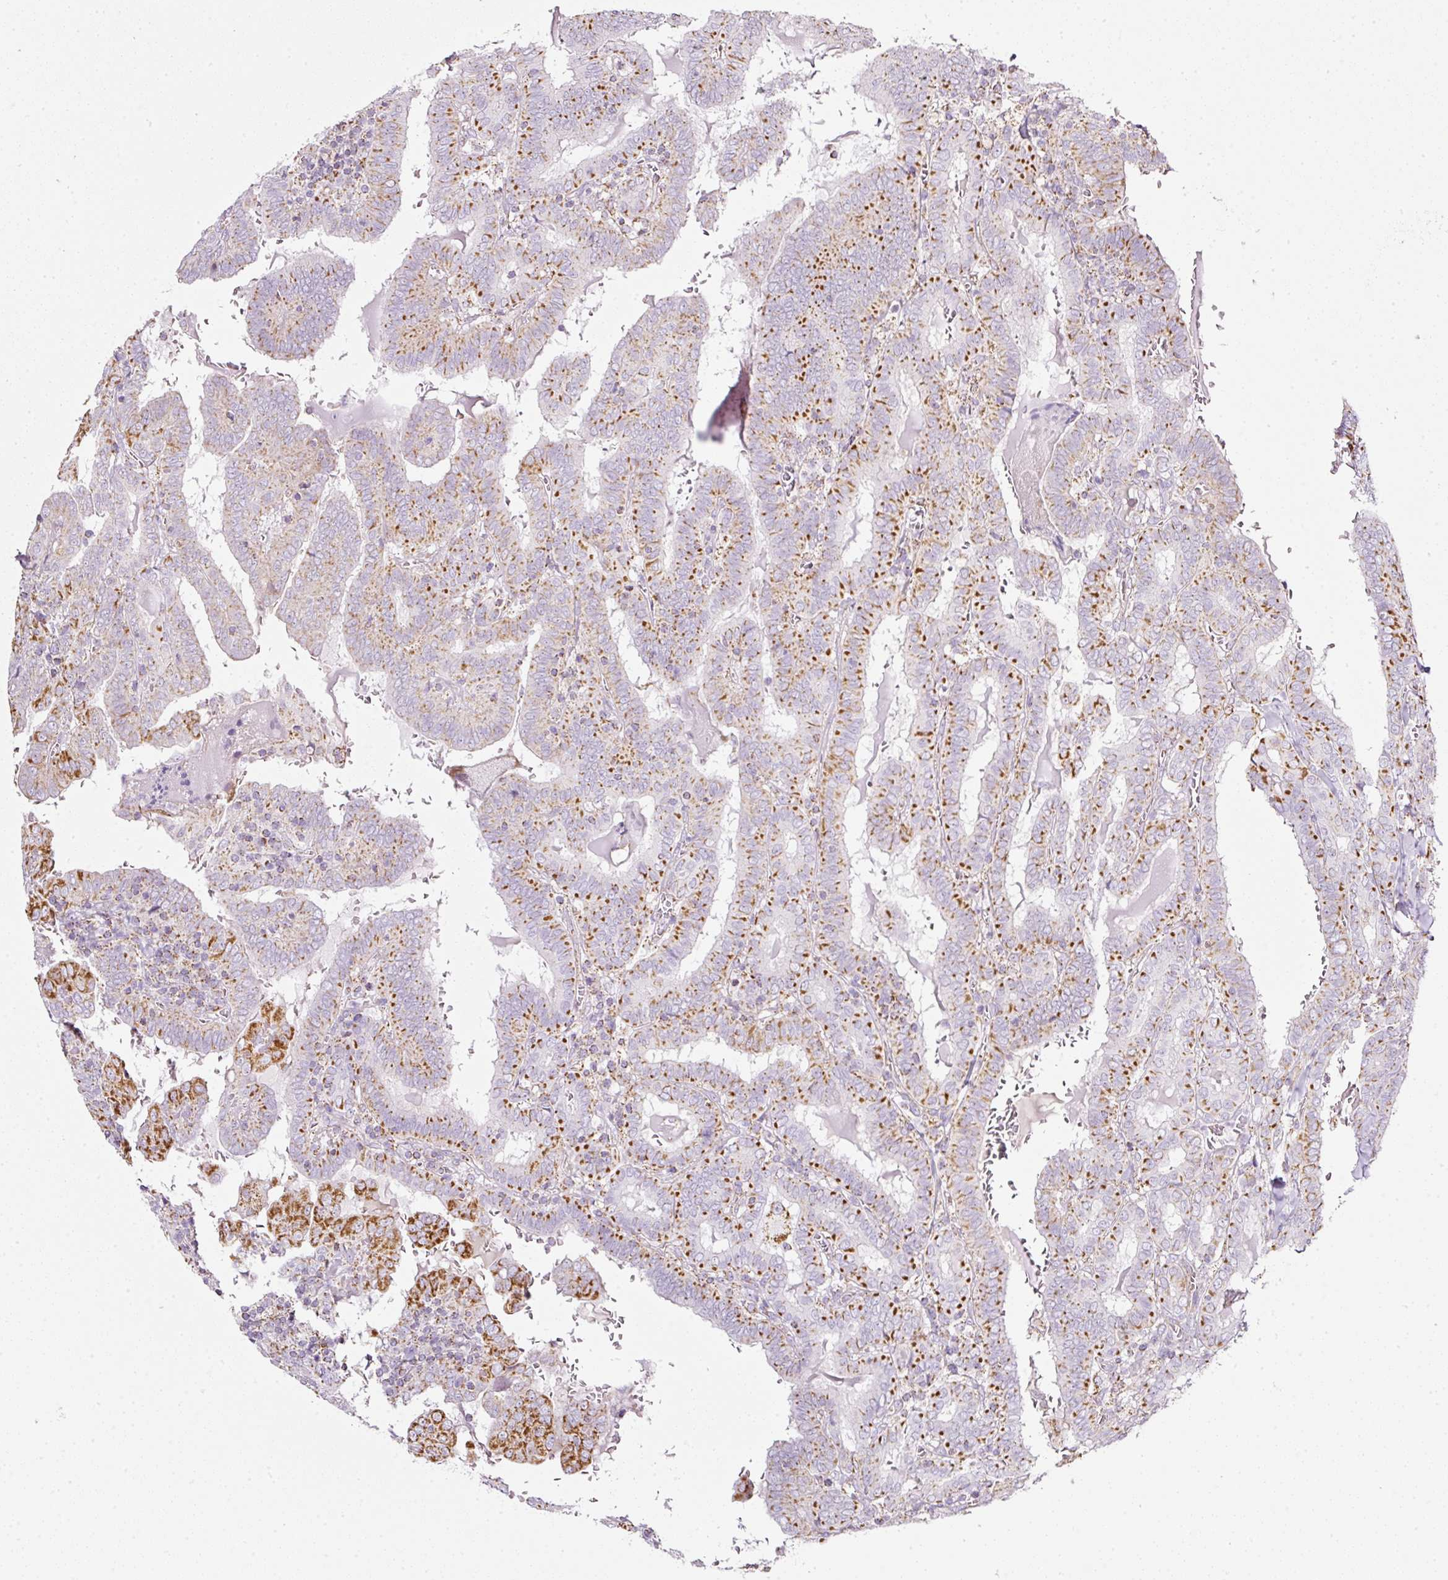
{"staining": {"intensity": "moderate", "quantity": "25%-75%", "location": "cytoplasmic/membranous"}, "tissue": "thyroid cancer", "cell_type": "Tumor cells", "image_type": "cancer", "snomed": [{"axis": "morphology", "description": "Papillary adenocarcinoma, NOS"}, {"axis": "topography", "description": "Thyroid gland"}], "caption": "Thyroid cancer (papillary adenocarcinoma) stained for a protein (brown) exhibits moderate cytoplasmic/membranous positive staining in about 25%-75% of tumor cells.", "gene": "SDHA", "patient": {"sex": "female", "age": 72}}